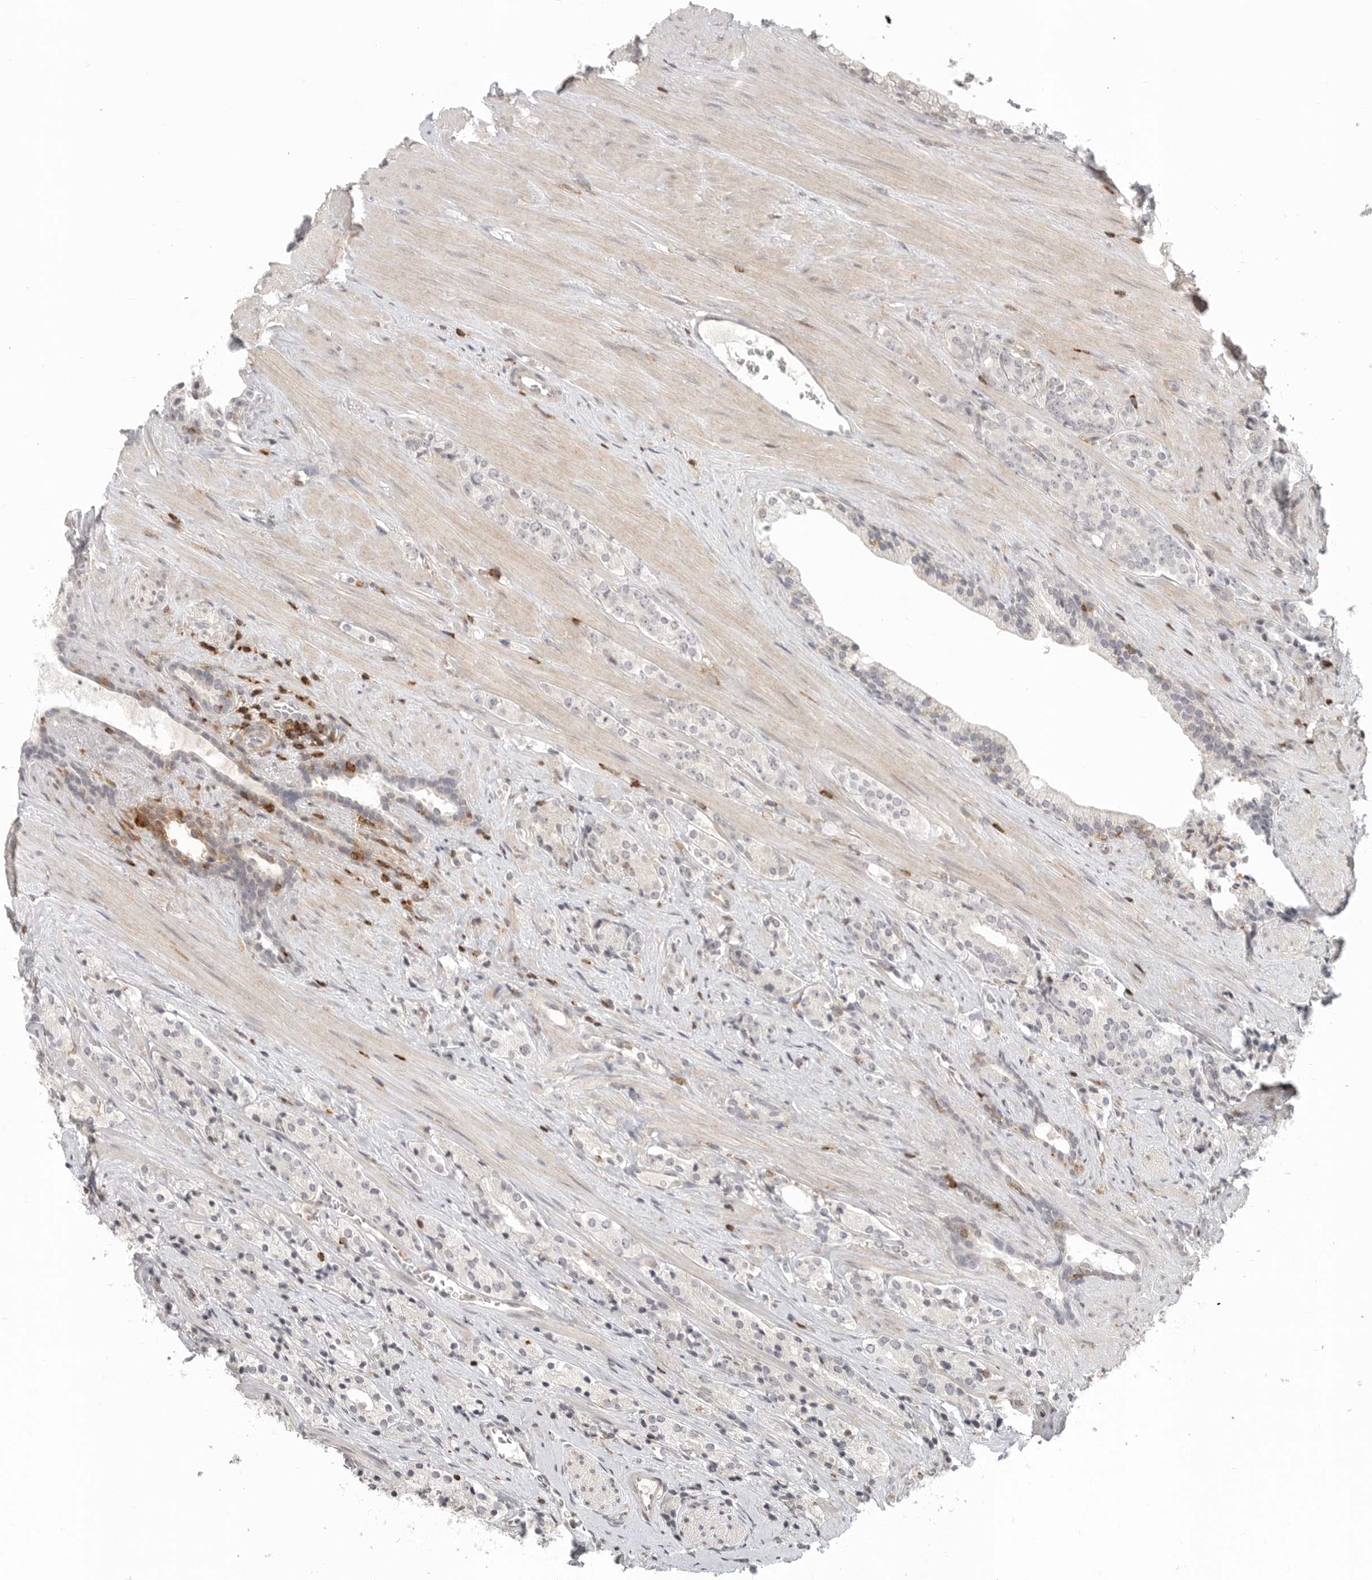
{"staining": {"intensity": "negative", "quantity": "none", "location": "none"}, "tissue": "prostate cancer", "cell_type": "Tumor cells", "image_type": "cancer", "snomed": [{"axis": "morphology", "description": "Adenocarcinoma, High grade"}, {"axis": "topography", "description": "Prostate"}], "caption": "DAB (3,3'-diaminobenzidine) immunohistochemical staining of adenocarcinoma (high-grade) (prostate) shows no significant positivity in tumor cells. (DAB immunohistochemistry with hematoxylin counter stain).", "gene": "SH3KBP1", "patient": {"sex": "male", "age": 71}}